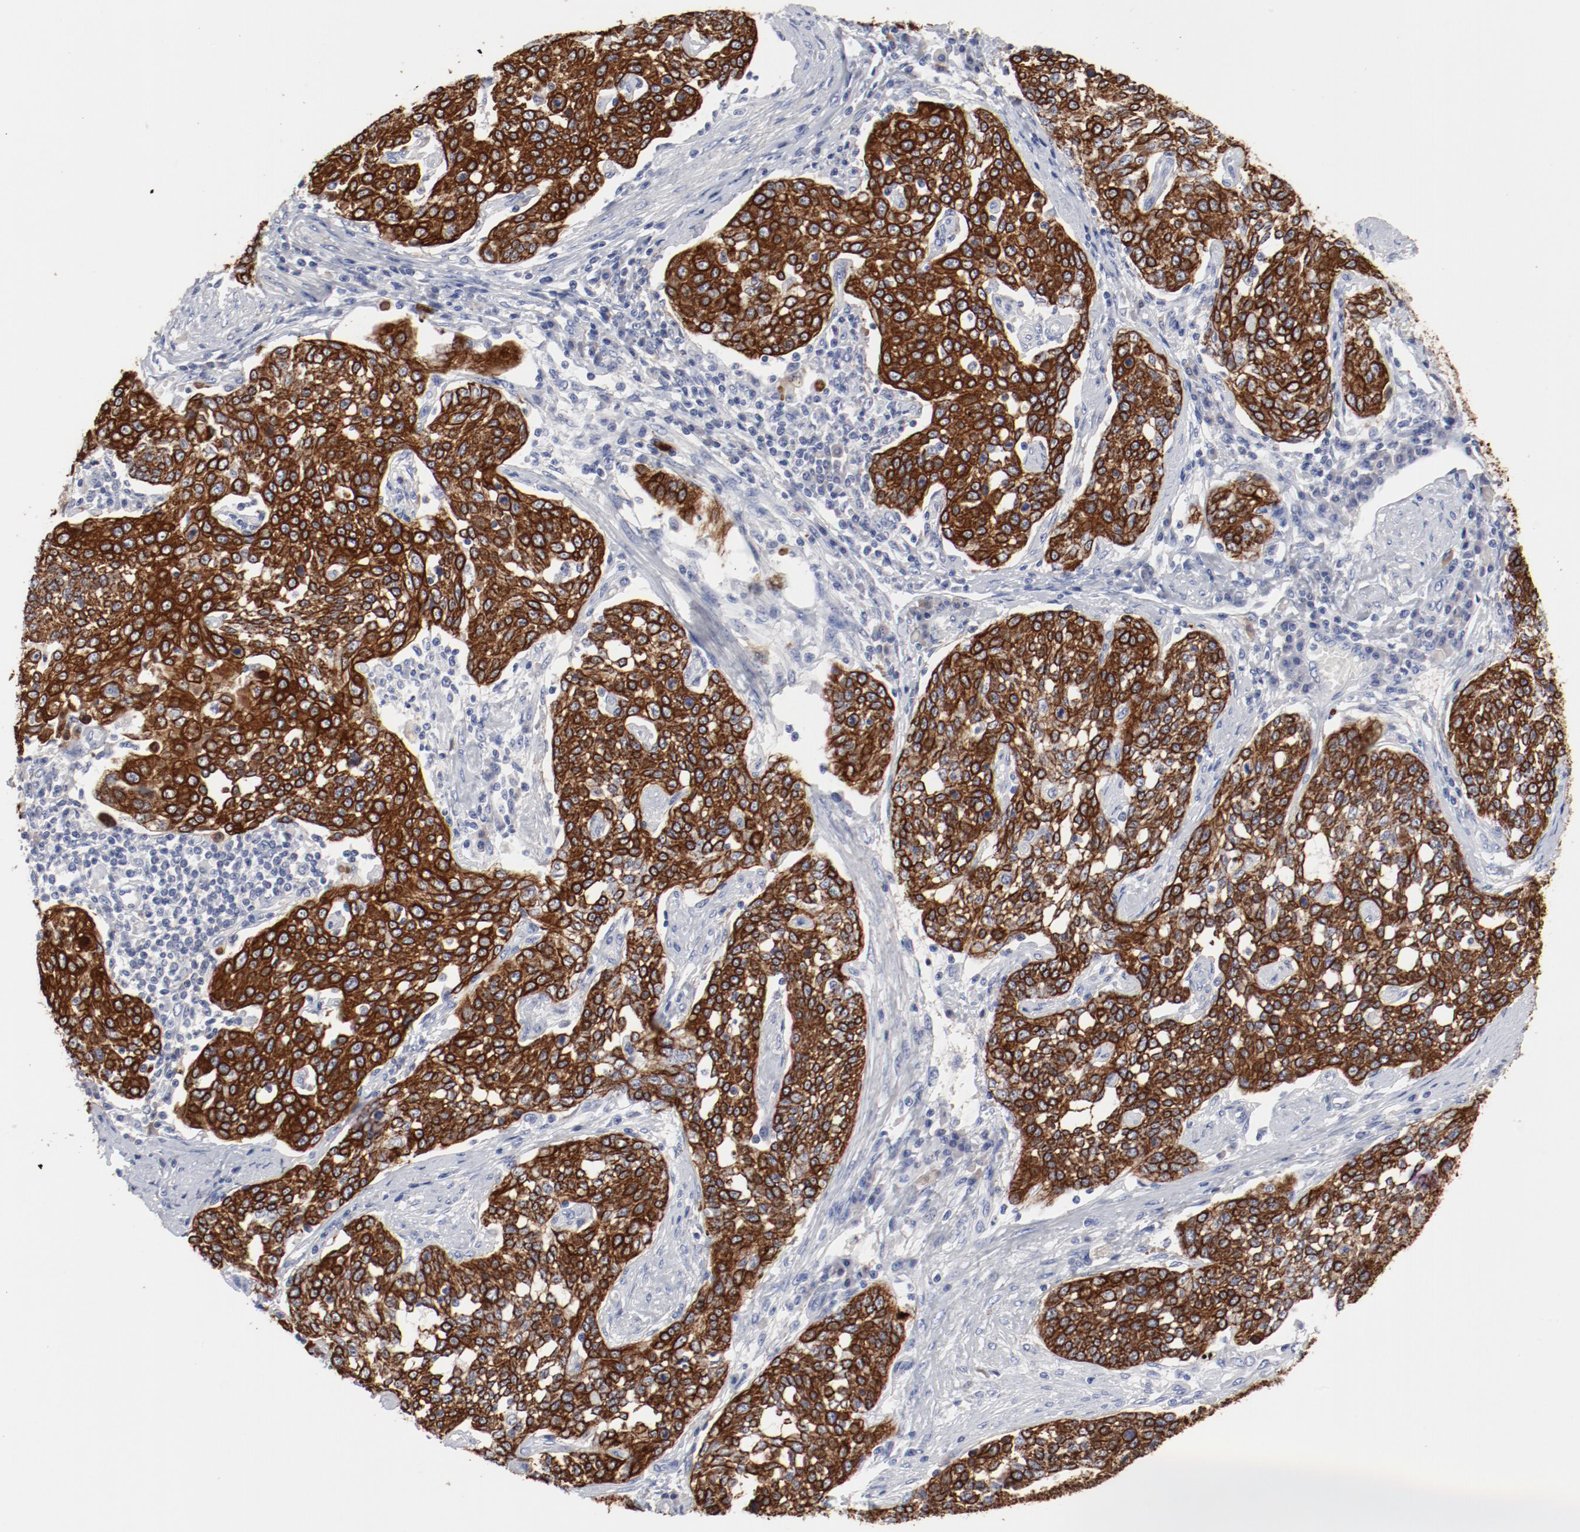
{"staining": {"intensity": "strong", "quantity": ">75%", "location": "cytoplasmic/membranous"}, "tissue": "cervical cancer", "cell_type": "Tumor cells", "image_type": "cancer", "snomed": [{"axis": "morphology", "description": "Squamous cell carcinoma, NOS"}, {"axis": "topography", "description": "Cervix"}], "caption": "An image of cervical cancer (squamous cell carcinoma) stained for a protein reveals strong cytoplasmic/membranous brown staining in tumor cells. (Stains: DAB (3,3'-diaminobenzidine) in brown, nuclei in blue, Microscopy: brightfield microscopy at high magnification).", "gene": "TSPAN6", "patient": {"sex": "female", "age": 34}}